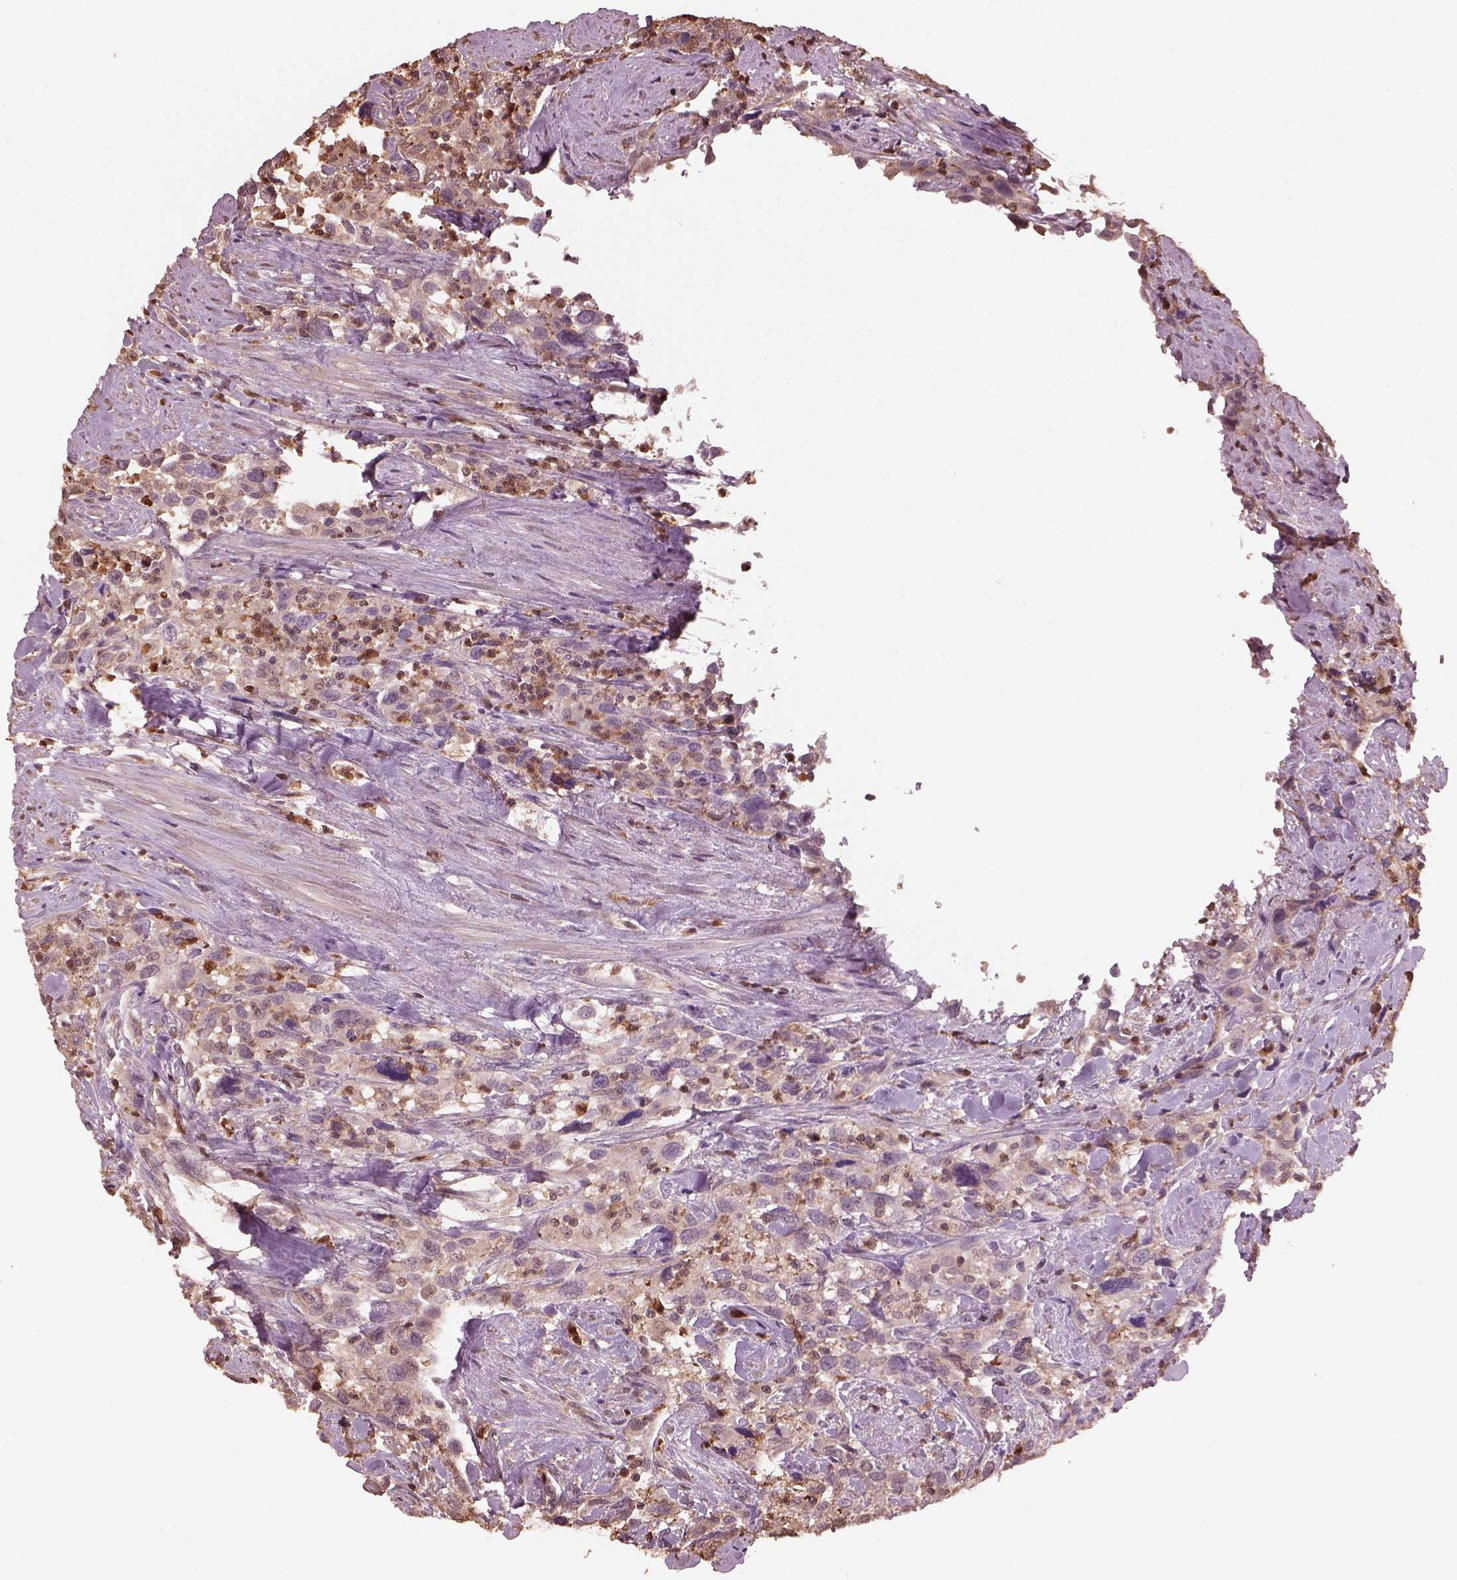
{"staining": {"intensity": "weak", "quantity": ">75%", "location": "cytoplasmic/membranous,nuclear"}, "tissue": "urothelial cancer", "cell_type": "Tumor cells", "image_type": "cancer", "snomed": [{"axis": "morphology", "description": "Urothelial carcinoma, NOS"}, {"axis": "morphology", "description": "Urothelial carcinoma, High grade"}, {"axis": "topography", "description": "Urinary bladder"}], "caption": "DAB immunohistochemical staining of human urothelial cancer shows weak cytoplasmic/membranous and nuclear protein positivity in approximately >75% of tumor cells.", "gene": "IL31RA", "patient": {"sex": "female", "age": 64}}